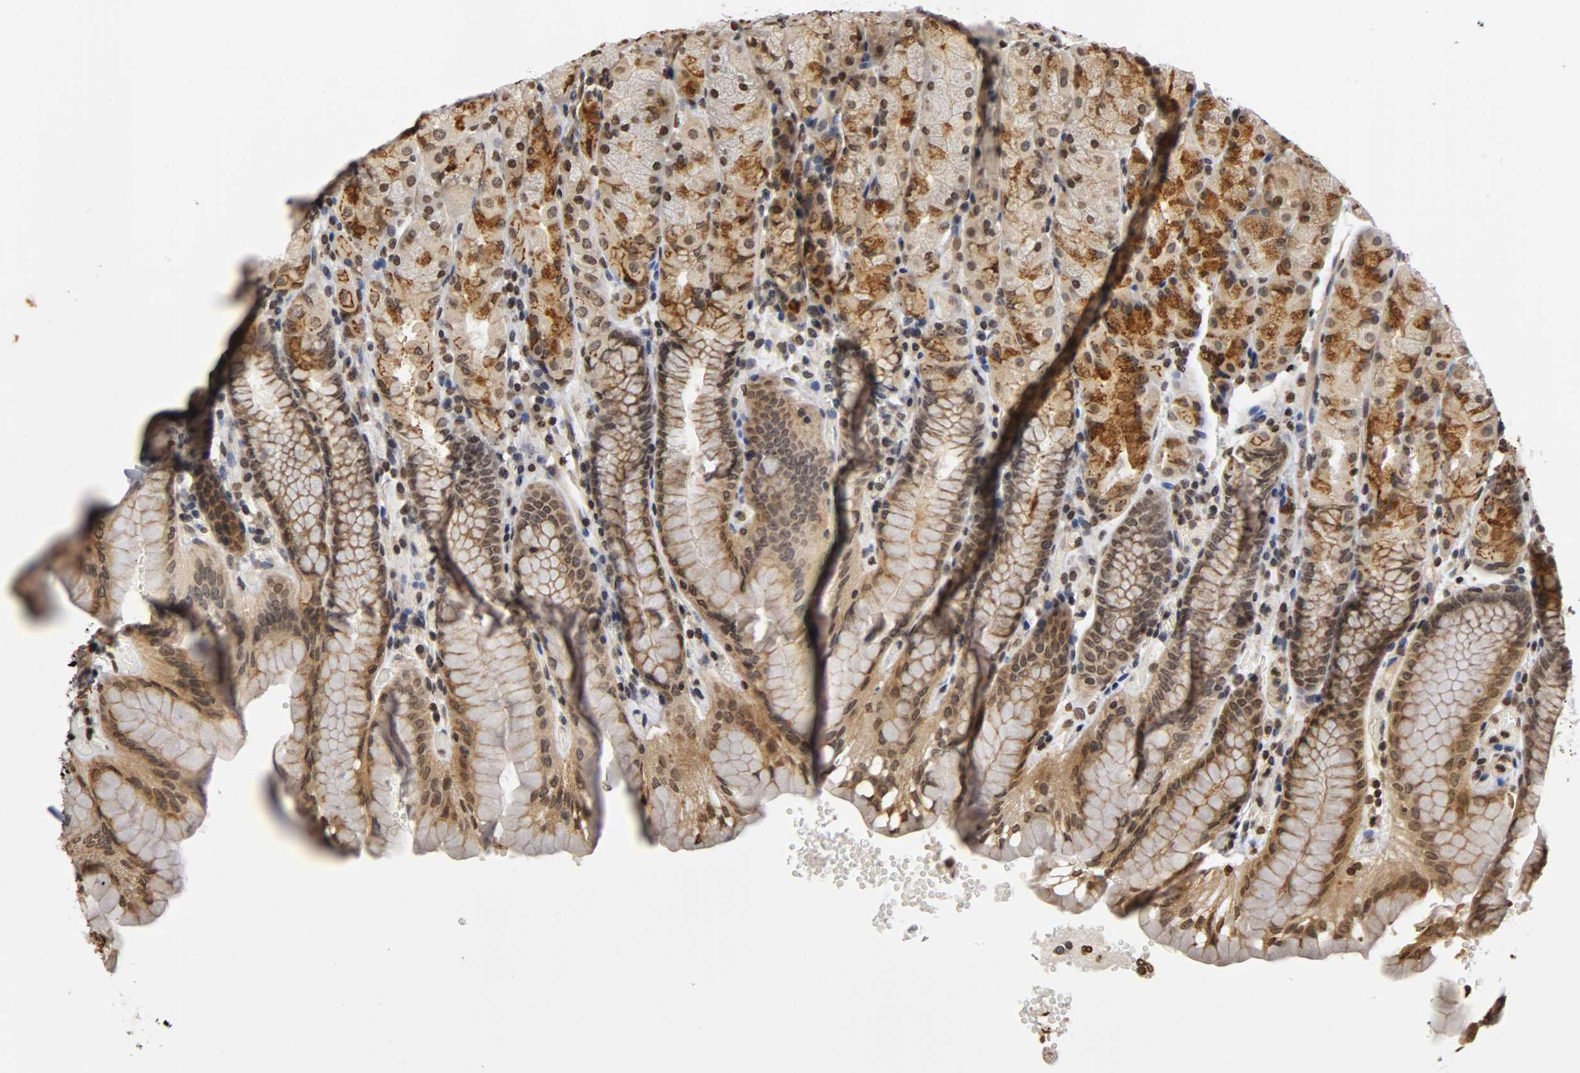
{"staining": {"intensity": "moderate", "quantity": ">75%", "location": "cytoplasmic/membranous,nuclear"}, "tissue": "stomach", "cell_type": "Glandular cells", "image_type": "normal", "snomed": [{"axis": "morphology", "description": "Normal tissue, NOS"}, {"axis": "topography", "description": "Stomach, upper"}, {"axis": "topography", "description": "Stomach"}], "caption": "Immunohistochemical staining of unremarkable human stomach shows moderate cytoplasmic/membranous,nuclear protein expression in approximately >75% of glandular cells. (Brightfield microscopy of DAB IHC at high magnification).", "gene": "ERCC2", "patient": {"sex": "male", "age": 76}}